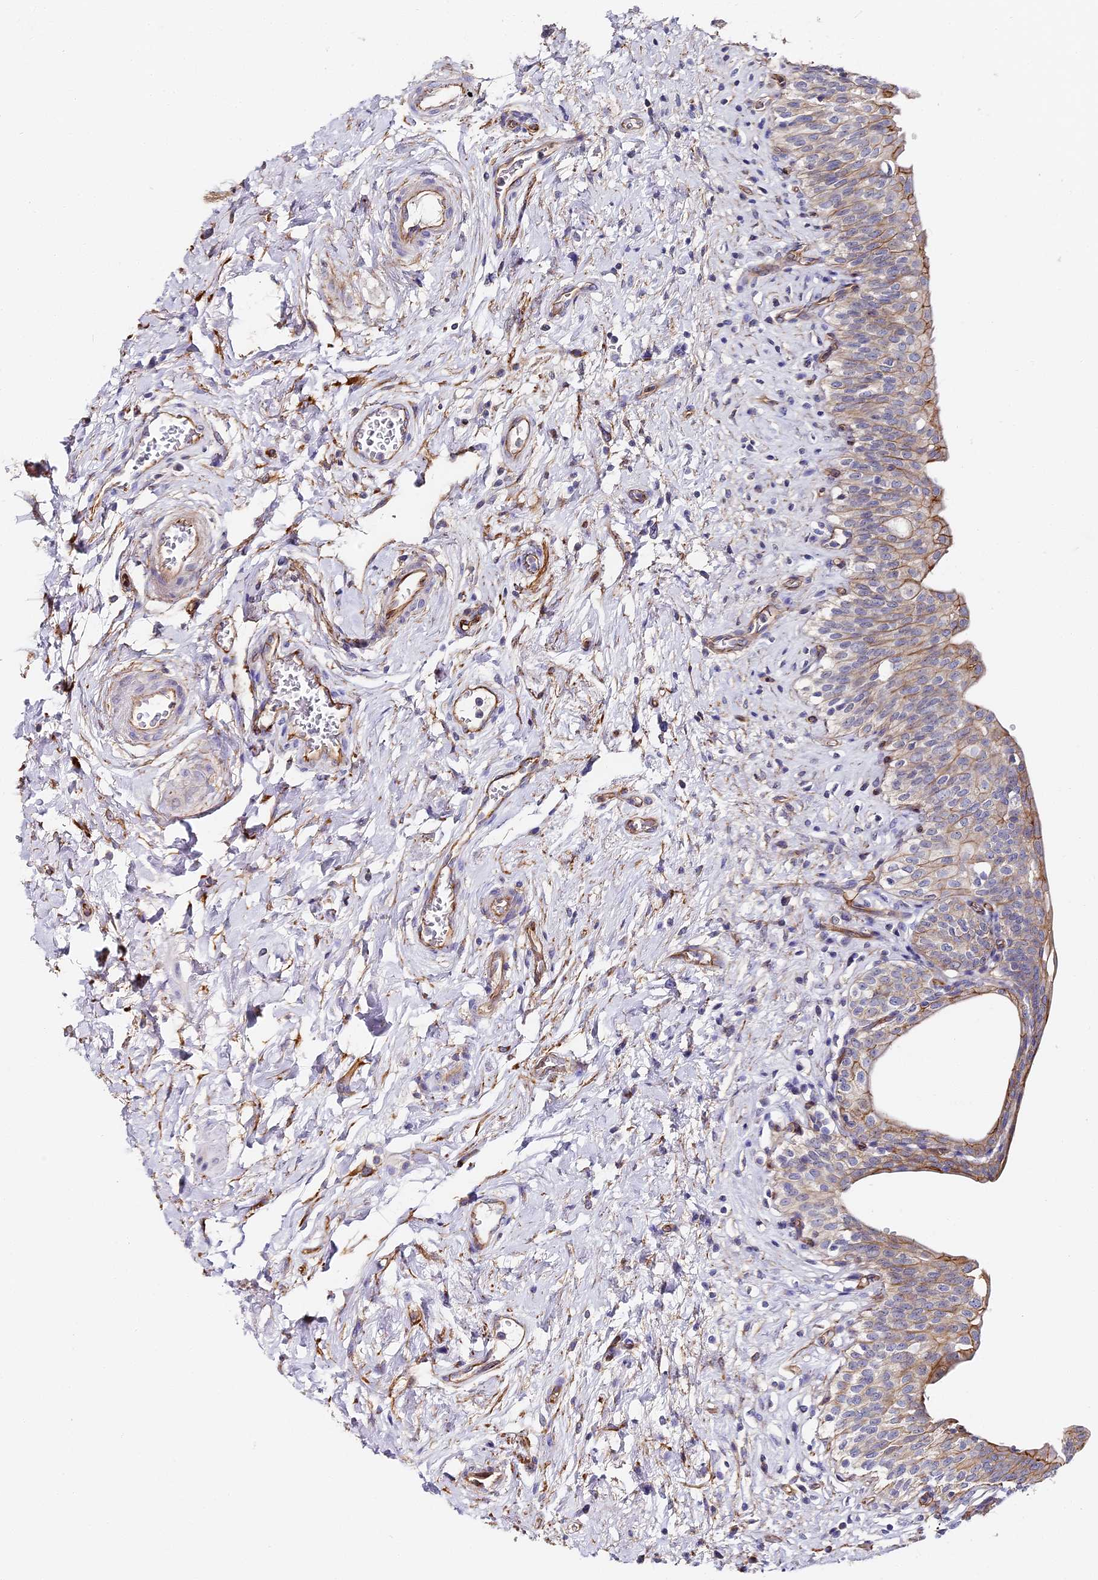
{"staining": {"intensity": "weak", "quantity": "<25%", "location": "cytoplasmic/membranous"}, "tissue": "urinary bladder", "cell_type": "Urothelial cells", "image_type": "normal", "snomed": [{"axis": "morphology", "description": "Normal tissue, NOS"}, {"axis": "topography", "description": "Urinary bladder"}], "caption": "Micrograph shows no protein staining in urothelial cells of benign urinary bladder. (DAB immunohistochemistry (IHC) visualized using brightfield microscopy, high magnification).", "gene": "CCDC30", "patient": {"sex": "male", "age": 83}}